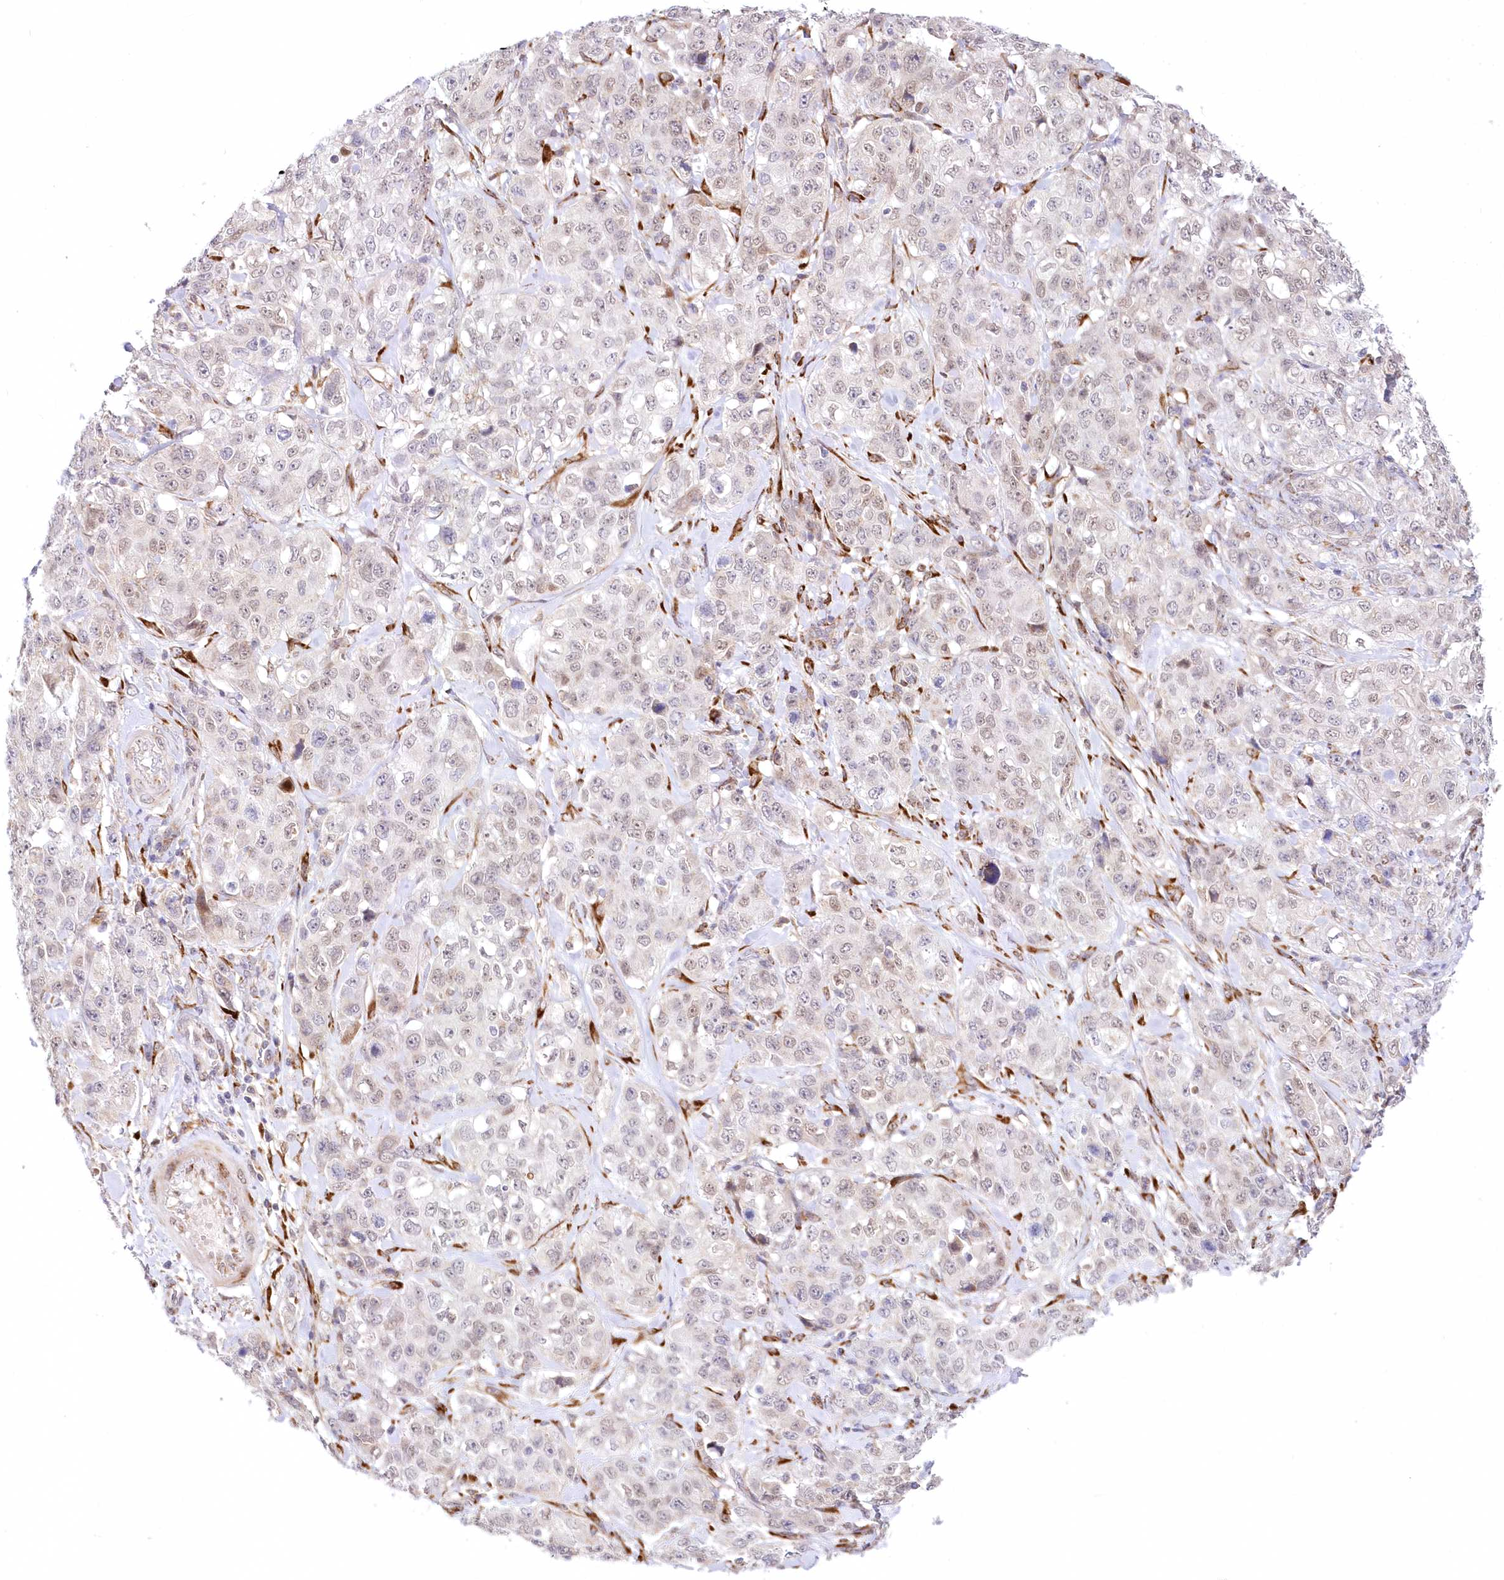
{"staining": {"intensity": "negative", "quantity": "none", "location": "none"}, "tissue": "stomach cancer", "cell_type": "Tumor cells", "image_type": "cancer", "snomed": [{"axis": "morphology", "description": "Adenocarcinoma, NOS"}, {"axis": "topography", "description": "Stomach"}], "caption": "The immunohistochemistry (IHC) photomicrograph has no significant expression in tumor cells of stomach cancer tissue.", "gene": "LDB1", "patient": {"sex": "male", "age": 48}}